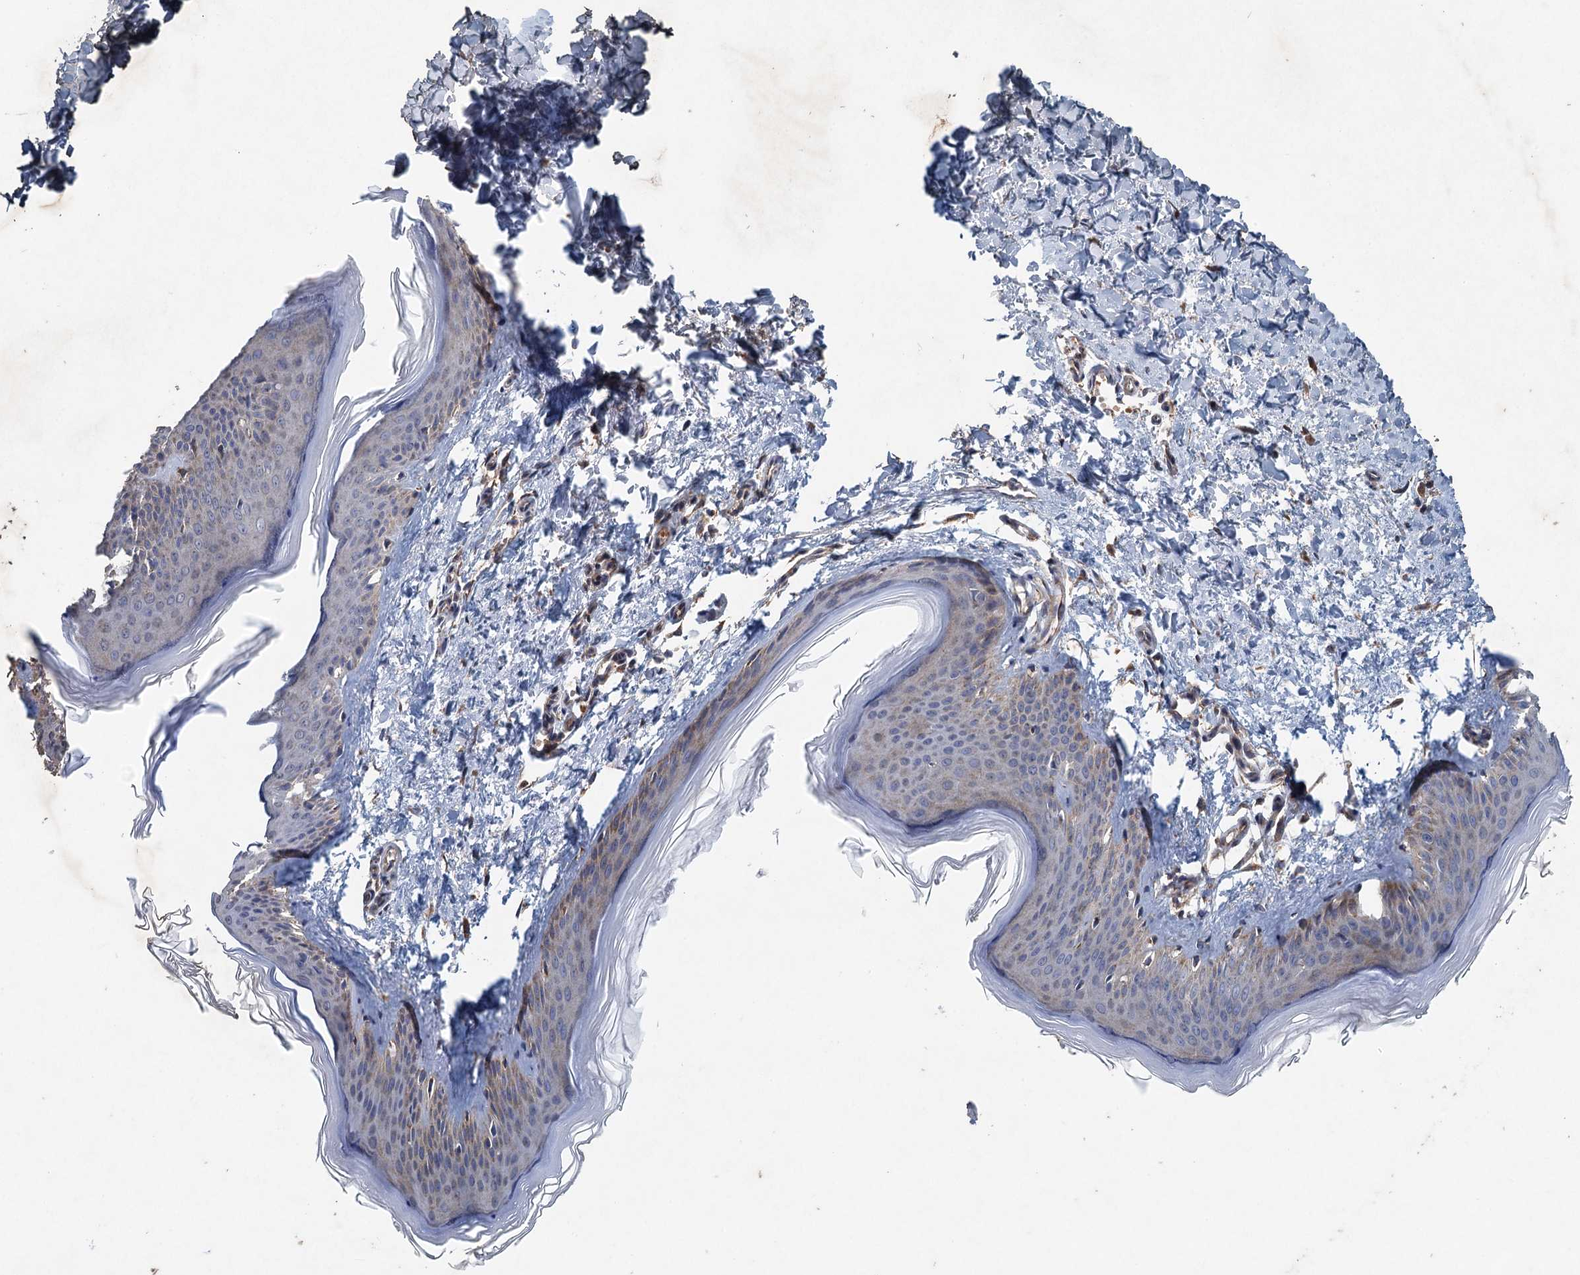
{"staining": {"intensity": "negative", "quantity": "none", "location": "none"}, "tissue": "skin", "cell_type": "Fibroblasts", "image_type": "normal", "snomed": [{"axis": "morphology", "description": "Normal tissue, NOS"}, {"axis": "topography", "description": "Skin"}], "caption": "This photomicrograph is of unremarkable skin stained with IHC to label a protein in brown with the nuclei are counter-stained blue. There is no positivity in fibroblasts. Nuclei are stained in blue.", "gene": "BCS1L", "patient": {"sex": "female", "age": 27}}